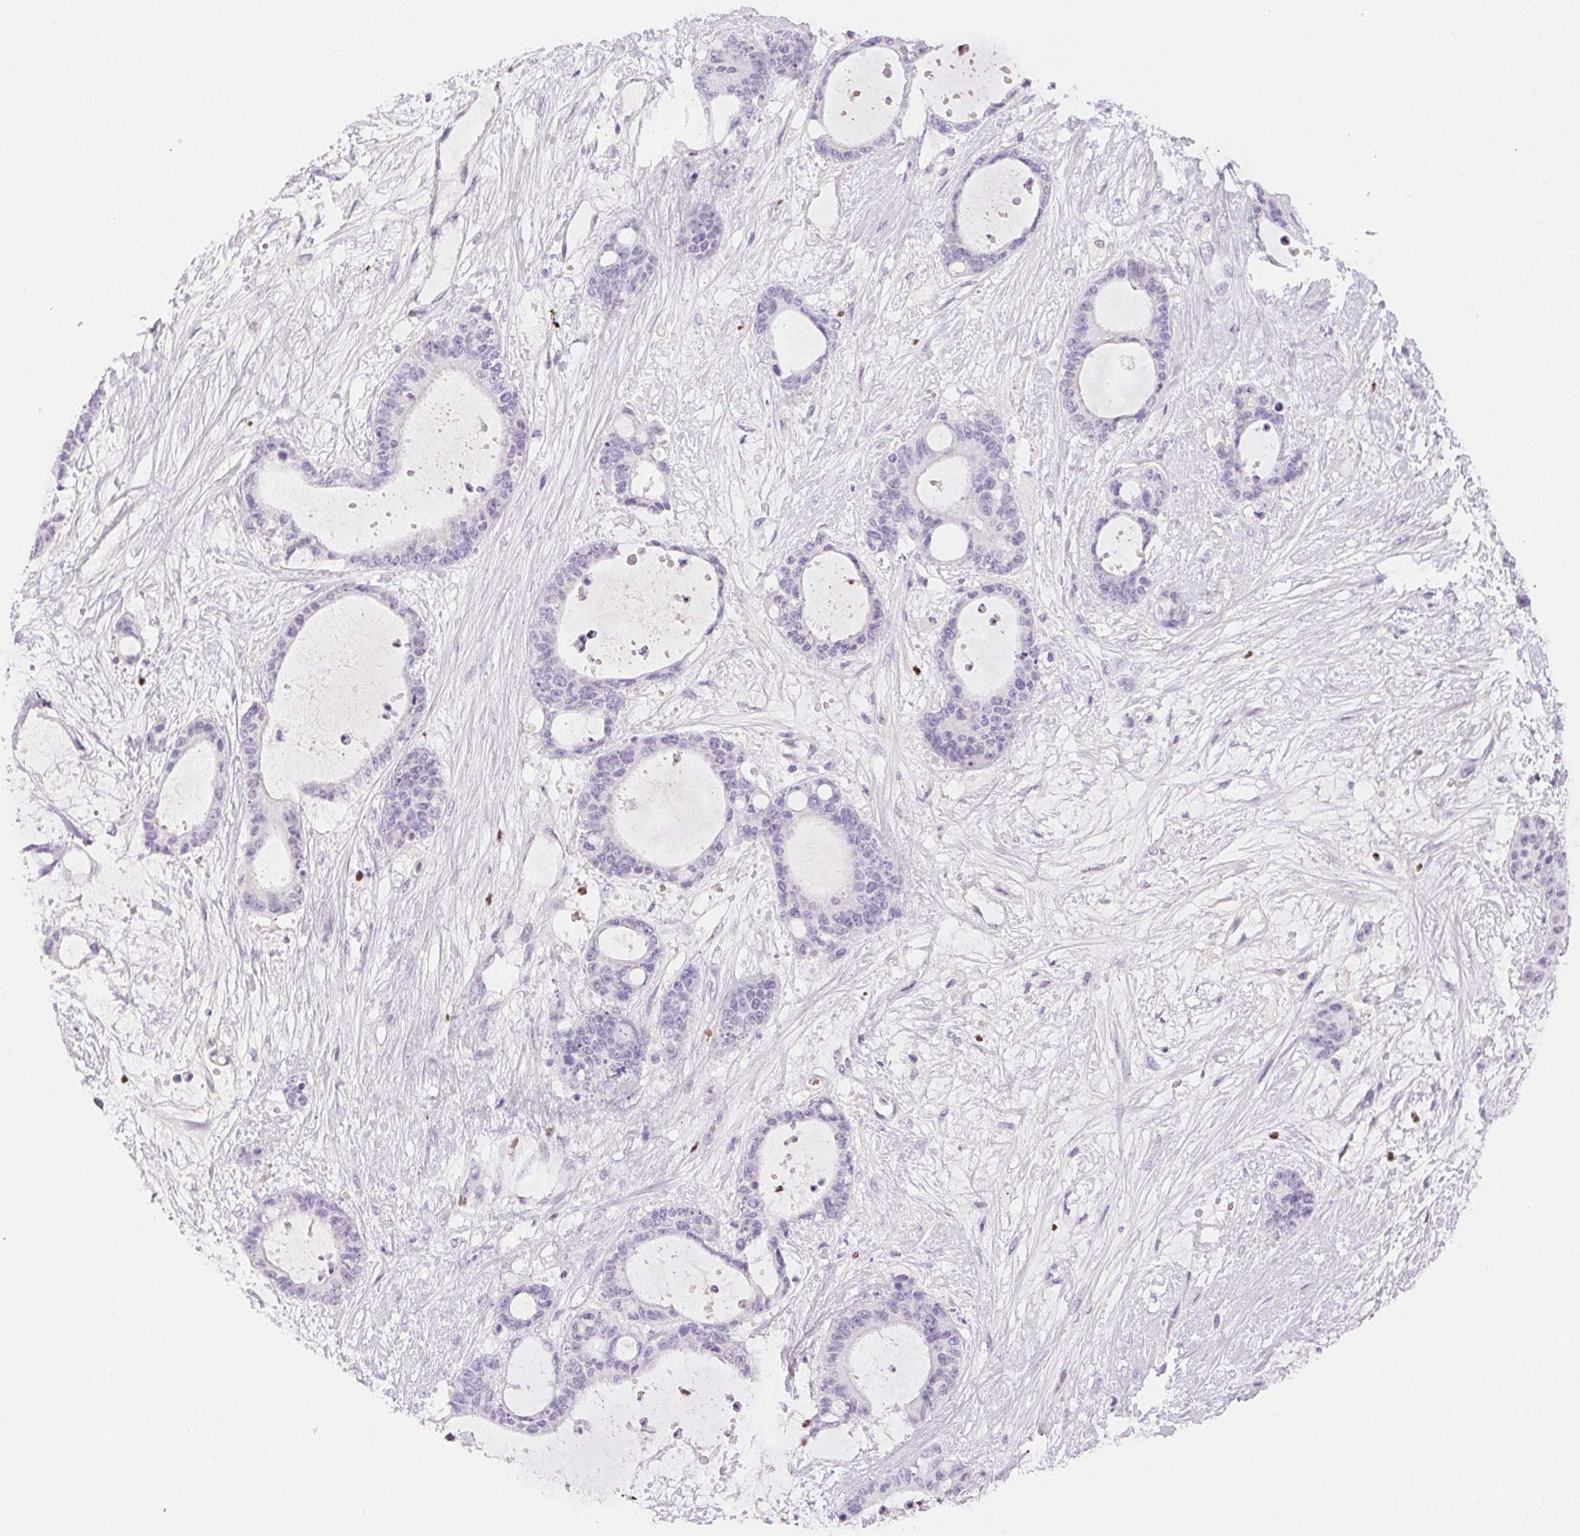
{"staining": {"intensity": "negative", "quantity": "none", "location": "none"}, "tissue": "liver cancer", "cell_type": "Tumor cells", "image_type": "cancer", "snomed": [{"axis": "morphology", "description": "Normal tissue, NOS"}, {"axis": "morphology", "description": "Cholangiocarcinoma"}, {"axis": "topography", "description": "Liver"}, {"axis": "topography", "description": "Peripheral nerve tissue"}], "caption": "This is an IHC micrograph of human cholangiocarcinoma (liver). There is no expression in tumor cells.", "gene": "PADI4", "patient": {"sex": "female", "age": 73}}